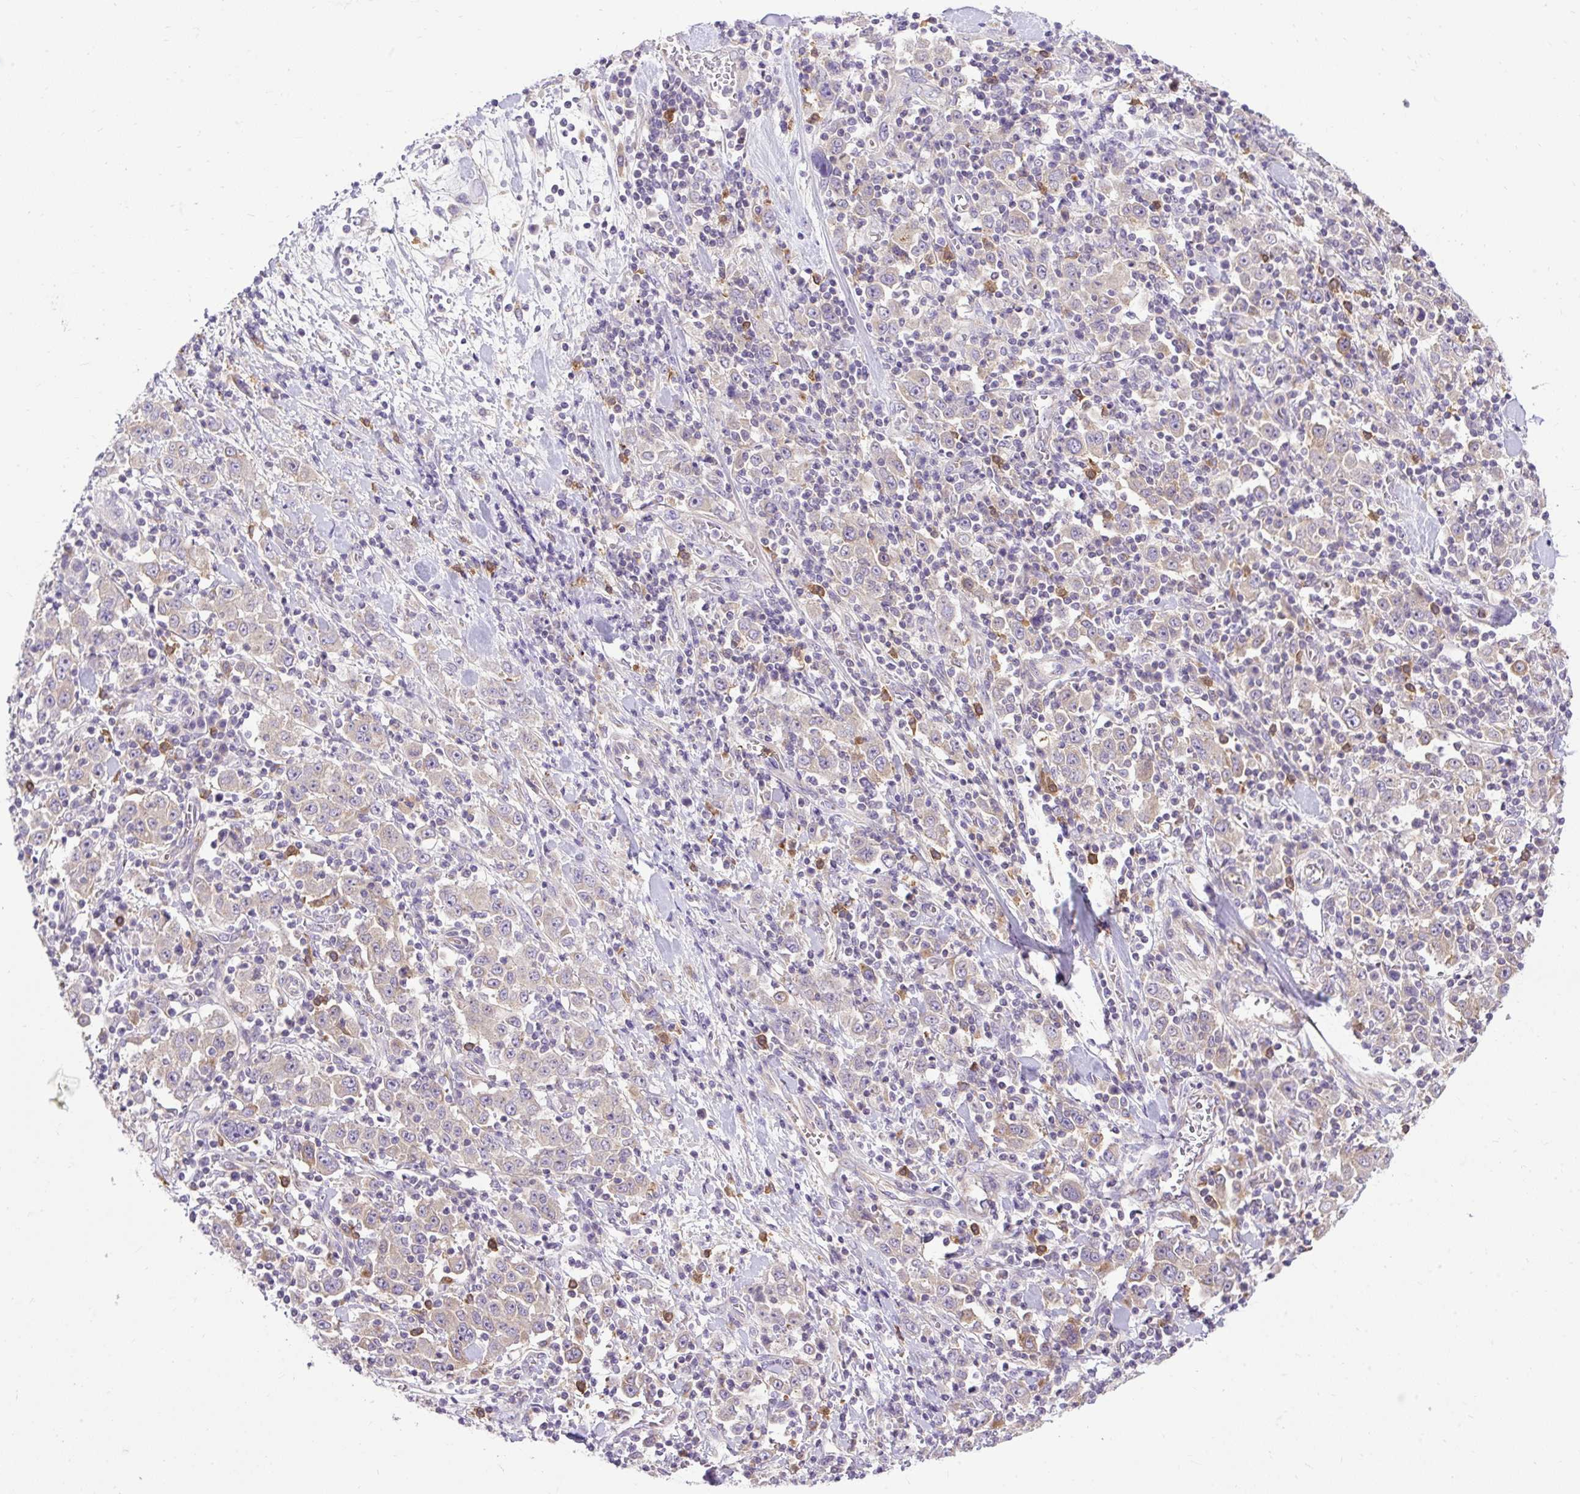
{"staining": {"intensity": "negative", "quantity": "none", "location": "none"}, "tissue": "stomach cancer", "cell_type": "Tumor cells", "image_type": "cancer", "snomed": [{"axis": "morphology", "description": "Normal tissue, NOS"}, {"axis": "morphology", "description": "Adenocarcinoma, NOS"}, {"axis": "topography", "description": "Stomach, upper"}, {"axis": "topography", "description": "Stomach"}], "caption": "Tumor cells are negative for brown protein staining in adenocarcinoma (stomach).", "gene": "HEXB", "patient": {"sex": "male", "age": 59}}